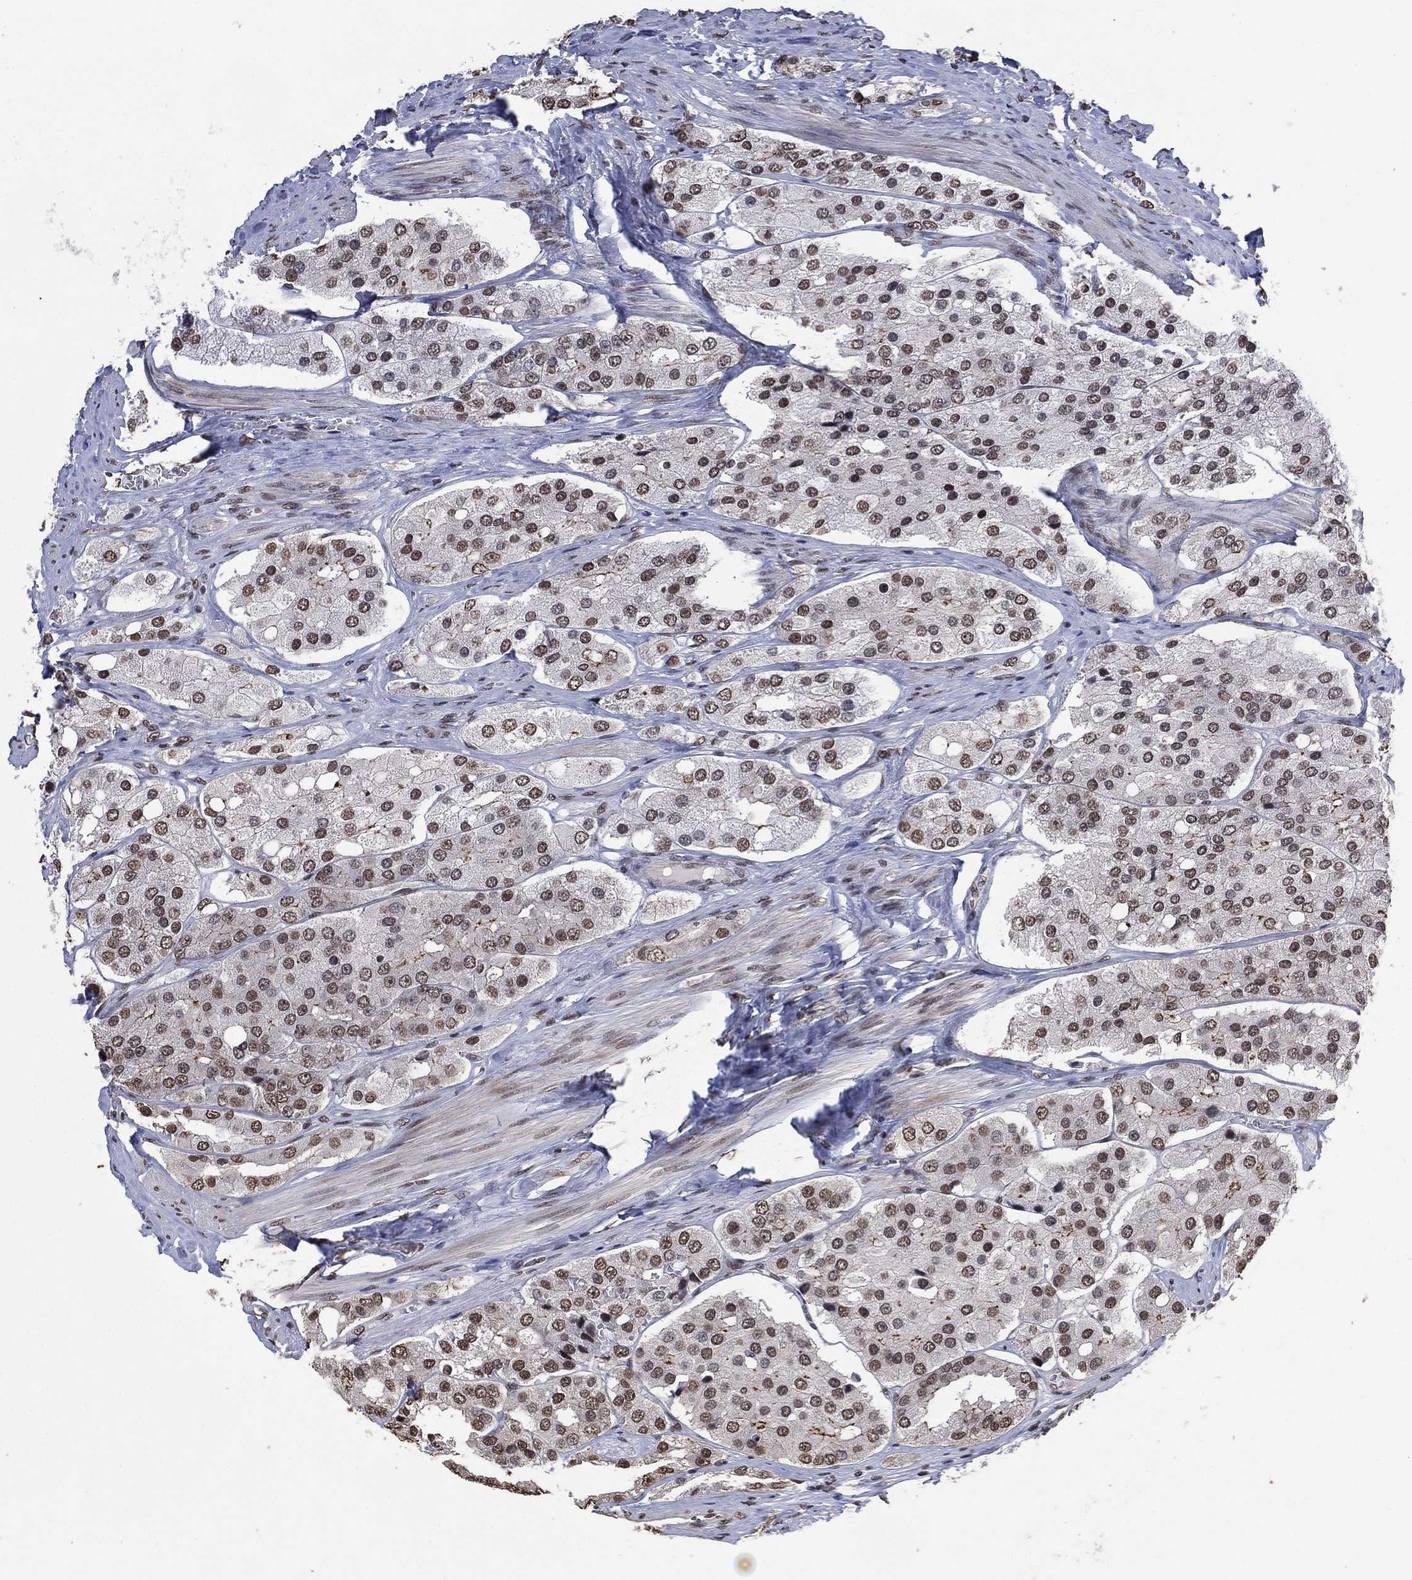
{"staining": {"intensity": "weak", "quantity": ">75%", "location": "nuclear"}, "tissue": "prostate cancer", "cell_type": "Tumor cells", "image_type": "cancer", "snomed": [{"axis": "morphology", "description": "Adenocarcinoma, Low grade"}, {"axis": "topography", "description": "Prostate"}], "caption": "Human adenocarcinoma (low-grade) (prostate) stained with a protein marker demonstrates weak staining in tumor cells.", "gene": "EHMT1", "patient": {"sex": "male", "age": 69}}